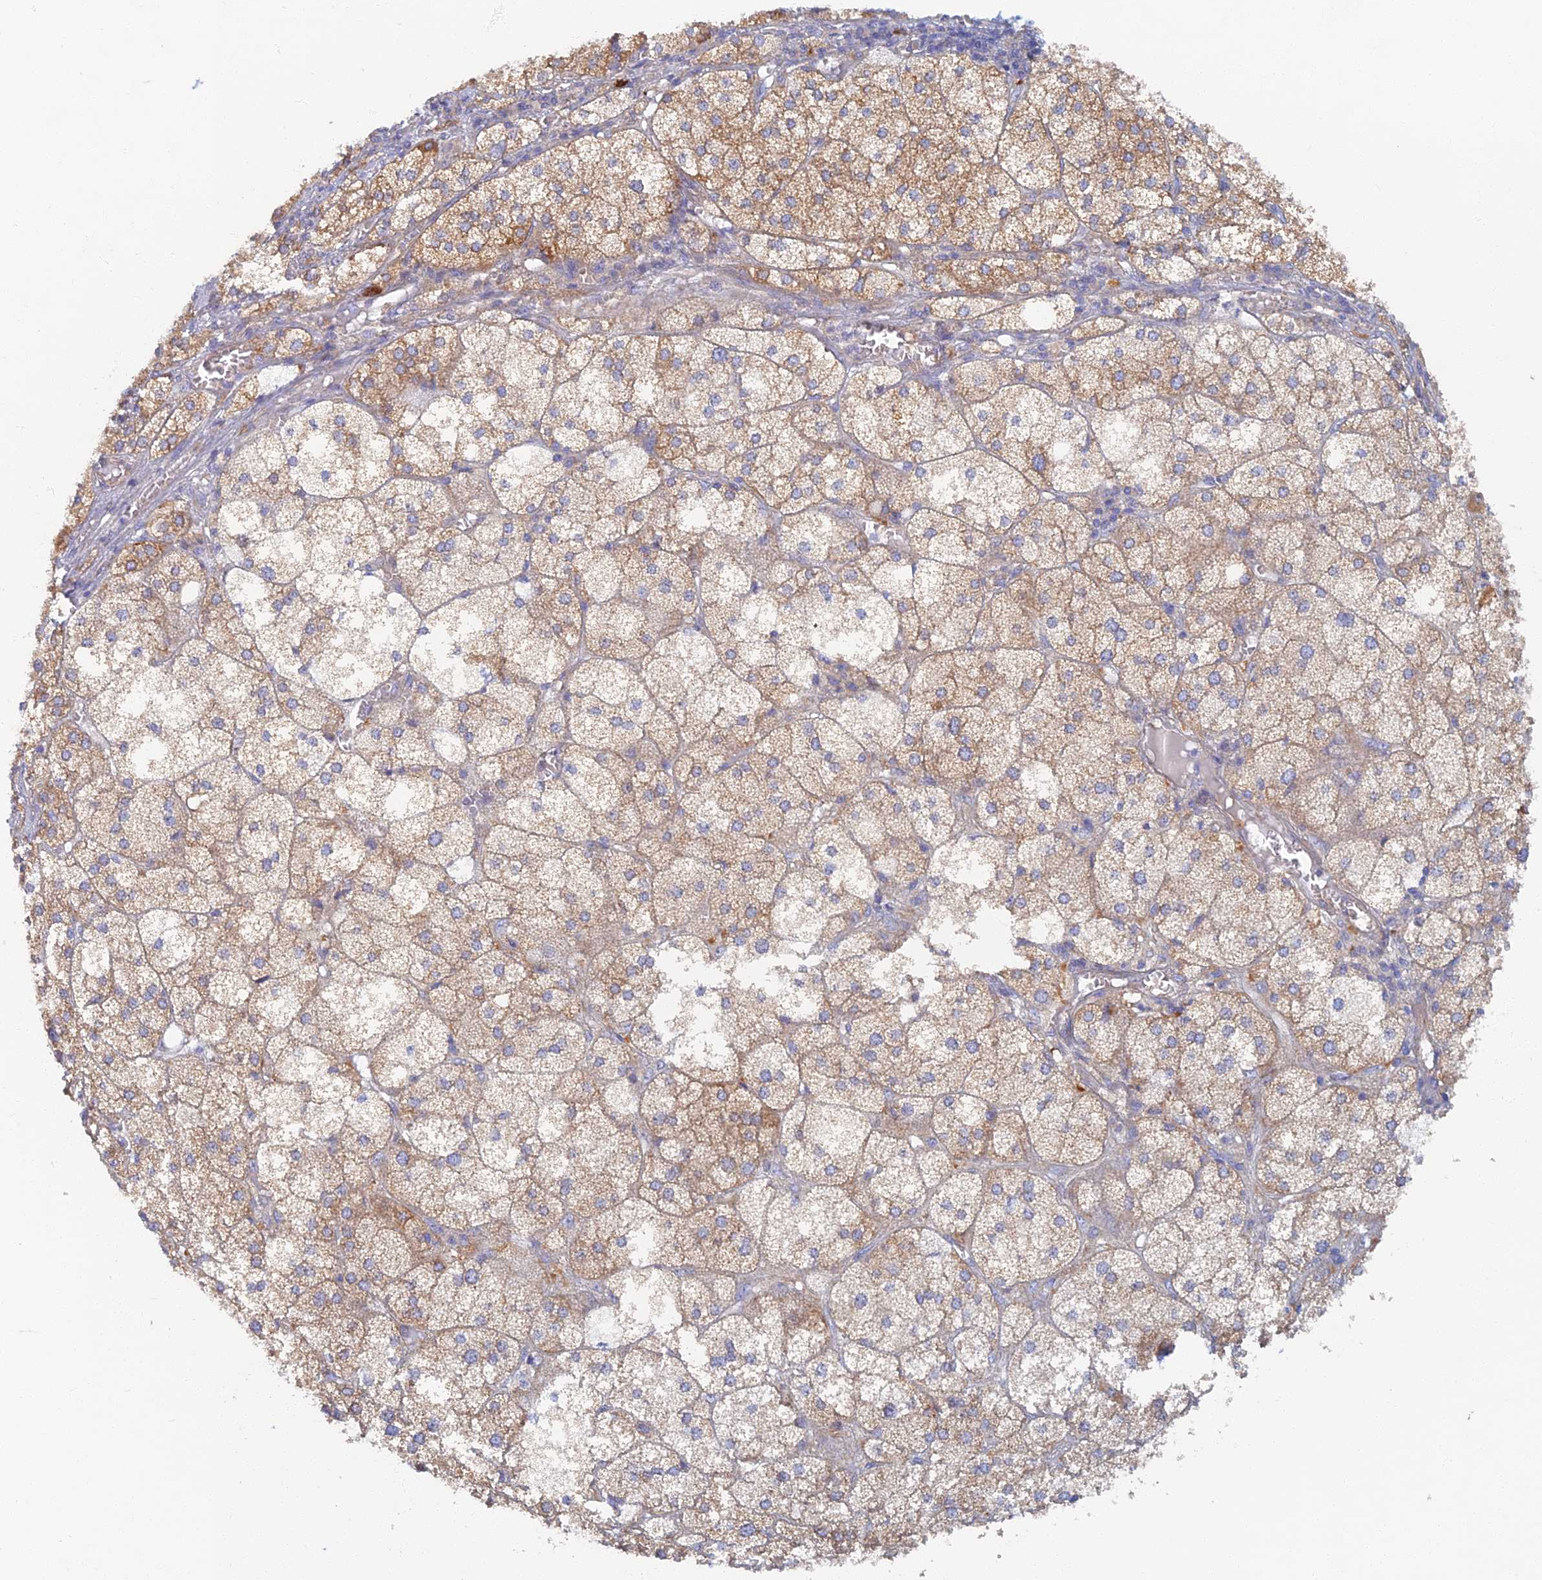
{"staining": {"intensity": "strong", "quantity": "25%-75%", "location": "cytoplasmic/membranous"}, "tissue": "adrenal gland", "cell_type": "Glandular cells", "image_type": "normal", "snomed": [{"axis": "morphology", "description": "Normal tissue, NOS"}, {"axis": "topography", "description": "Adrenal gland"}], "caption": "This is an image of IHC staining of benign adrenal gland, which shows strong positivity in the cytoplasmic/membranous of glandular cells.", "gene": "TMEM44", "patient": {"sex": "female", "age": 61}}